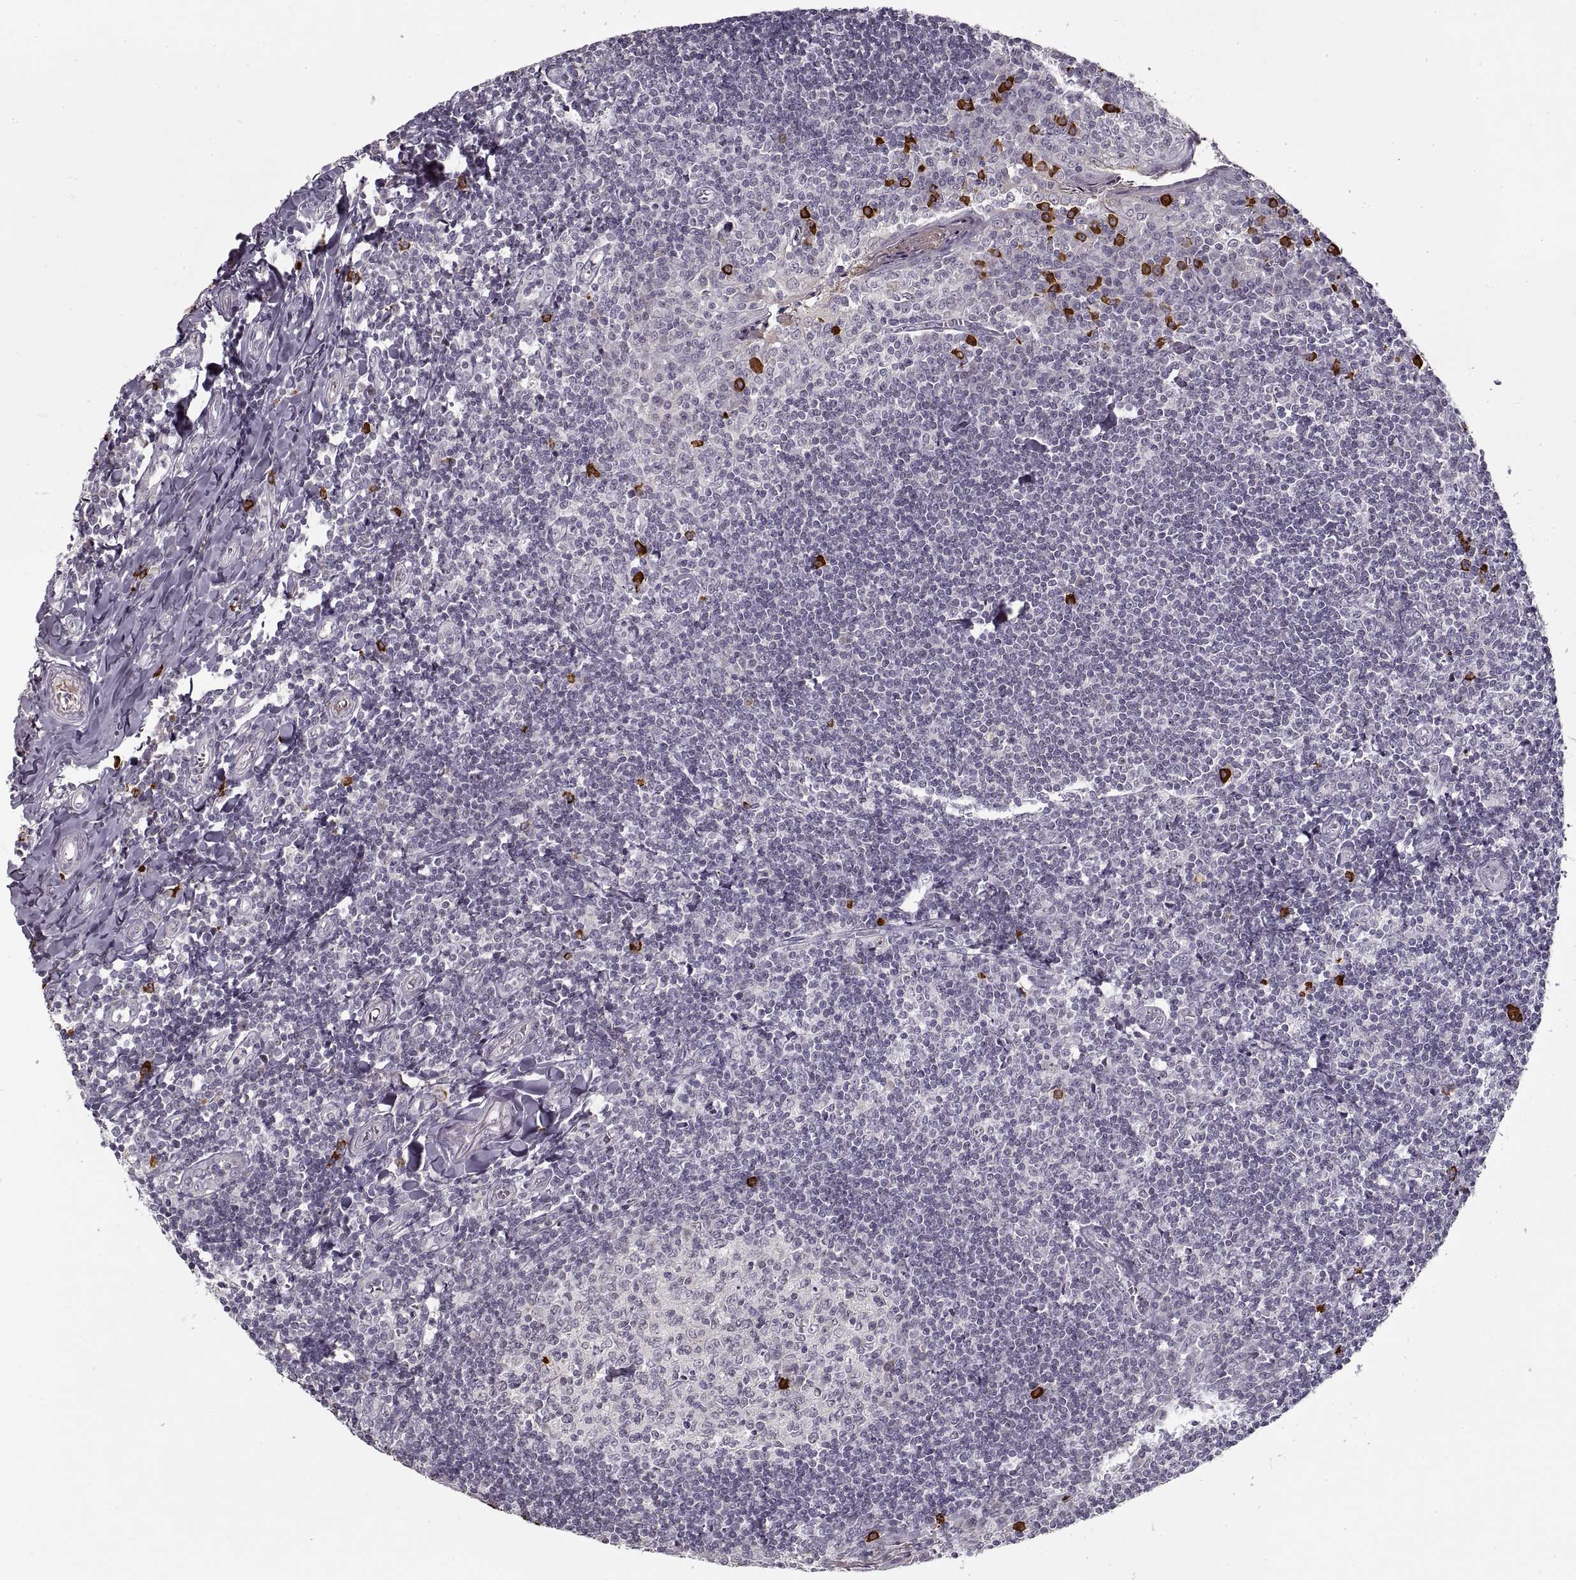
{"staining": {"intensity": "strong", "quantity": "<25%", "location": "cytoplasmic/membranous"}, "tissue": "tonsil", "cell_type": "Germinal center cells", "image_type": "normal", "snomed": [{"axis": "morphology", "description": "Normal tissue, NOS"}, {"axis": "topography", "description": "Tonsil"}], "caption": "Strong cytoplasmic/membranous protein positivity is seen in approximately <25% of germinal center cells in tonsil.", "gene": "GAD2", "patient": {"sex": "female", "age": 12}}